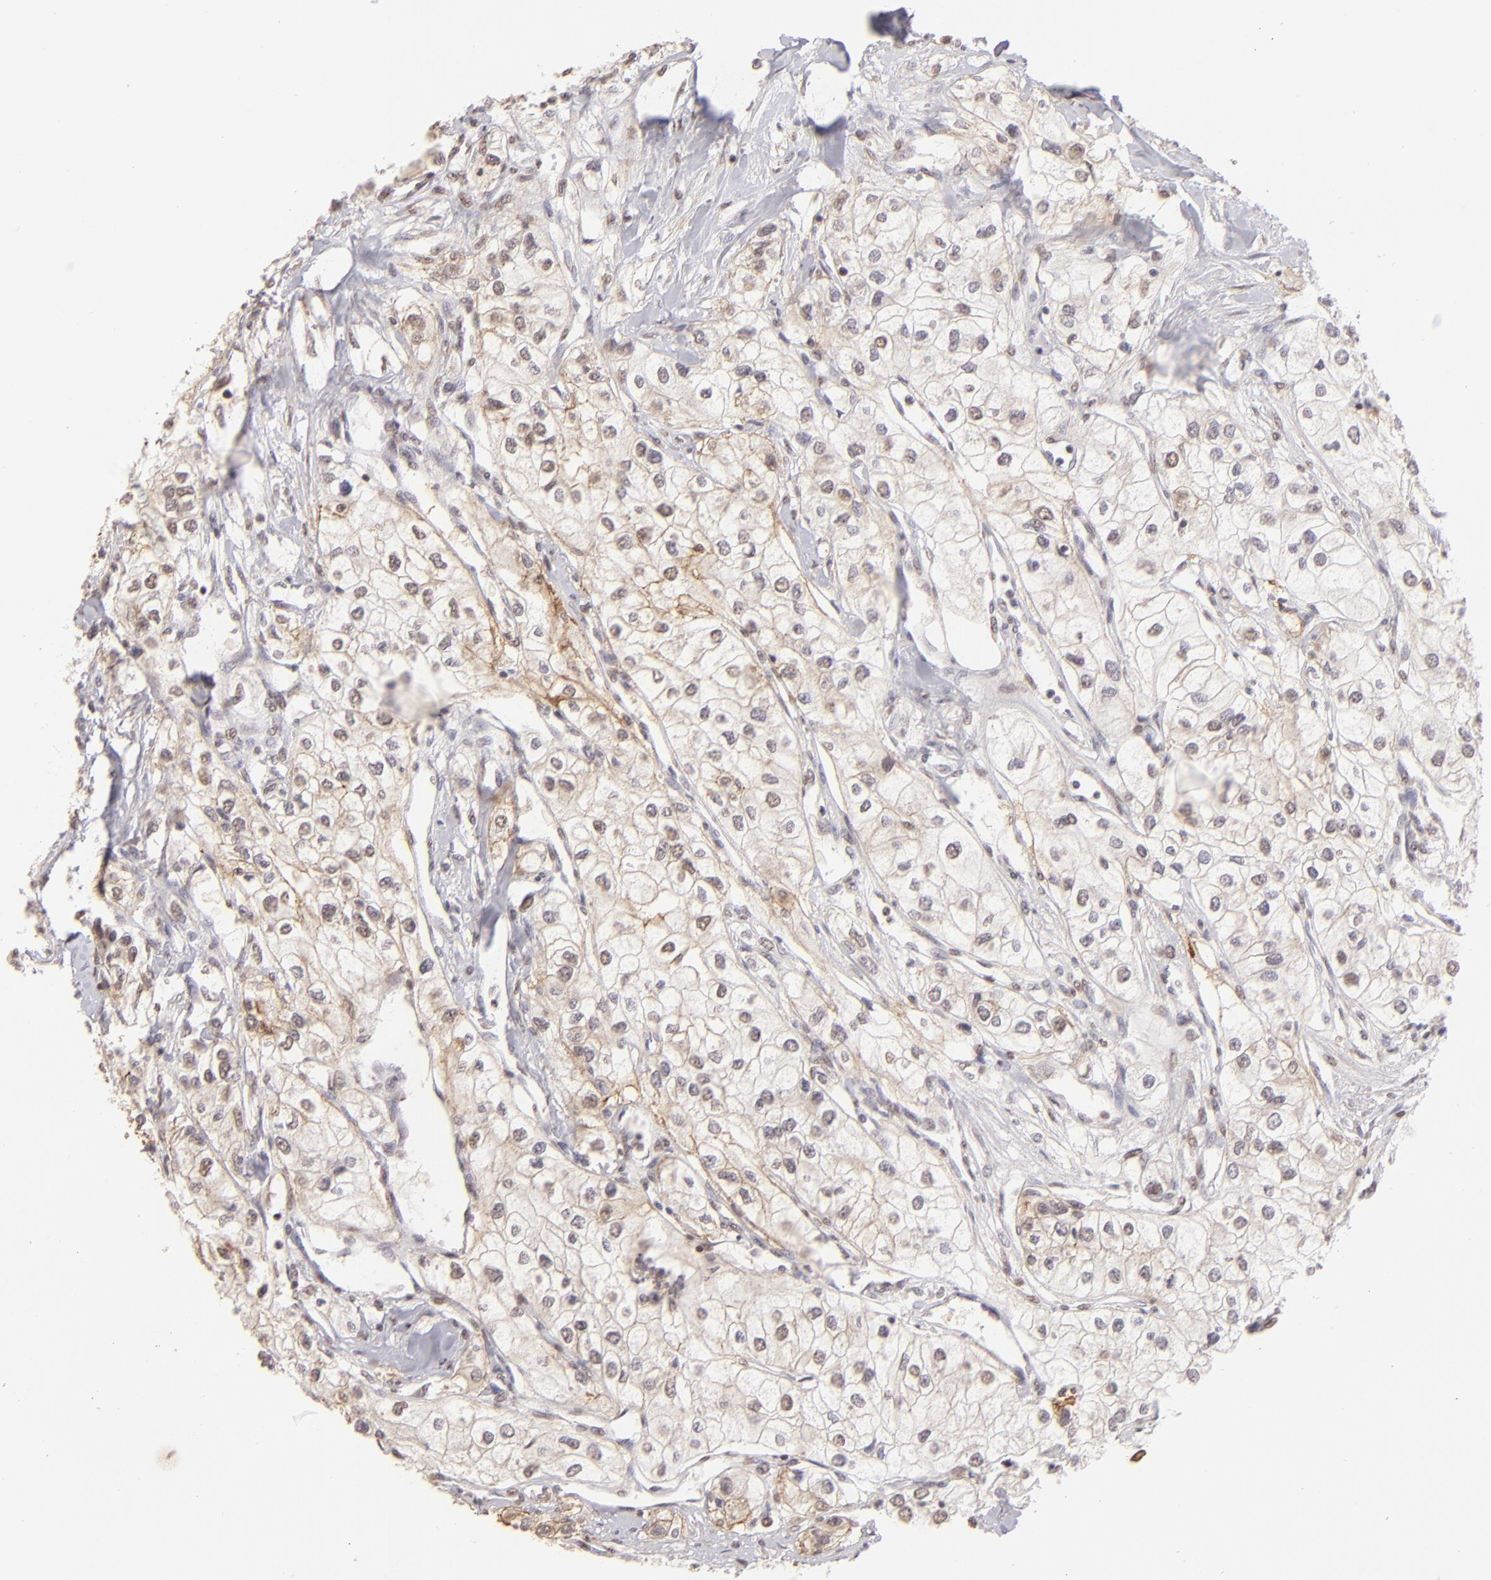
{"staining": {"intensity": "weak", "quantity": "<25%", "location": "cytoplasmic/membranous,nuclear"}, "tissue": "renal cancer", "cell_type": "Tumor cells", "image_type": "cancer", "snomed": [{"axis": "morphology", "description": "Adenocarcinoma, NOS"}, {"axis": "topography", "description": "Kidney"}], "caption": "A histopathology image of human renal cancer (adenocarcinoma) is negative for staining in tumor cells.", "gene": "CLDN1", "patient": {"sex": "male", "age": 57}}